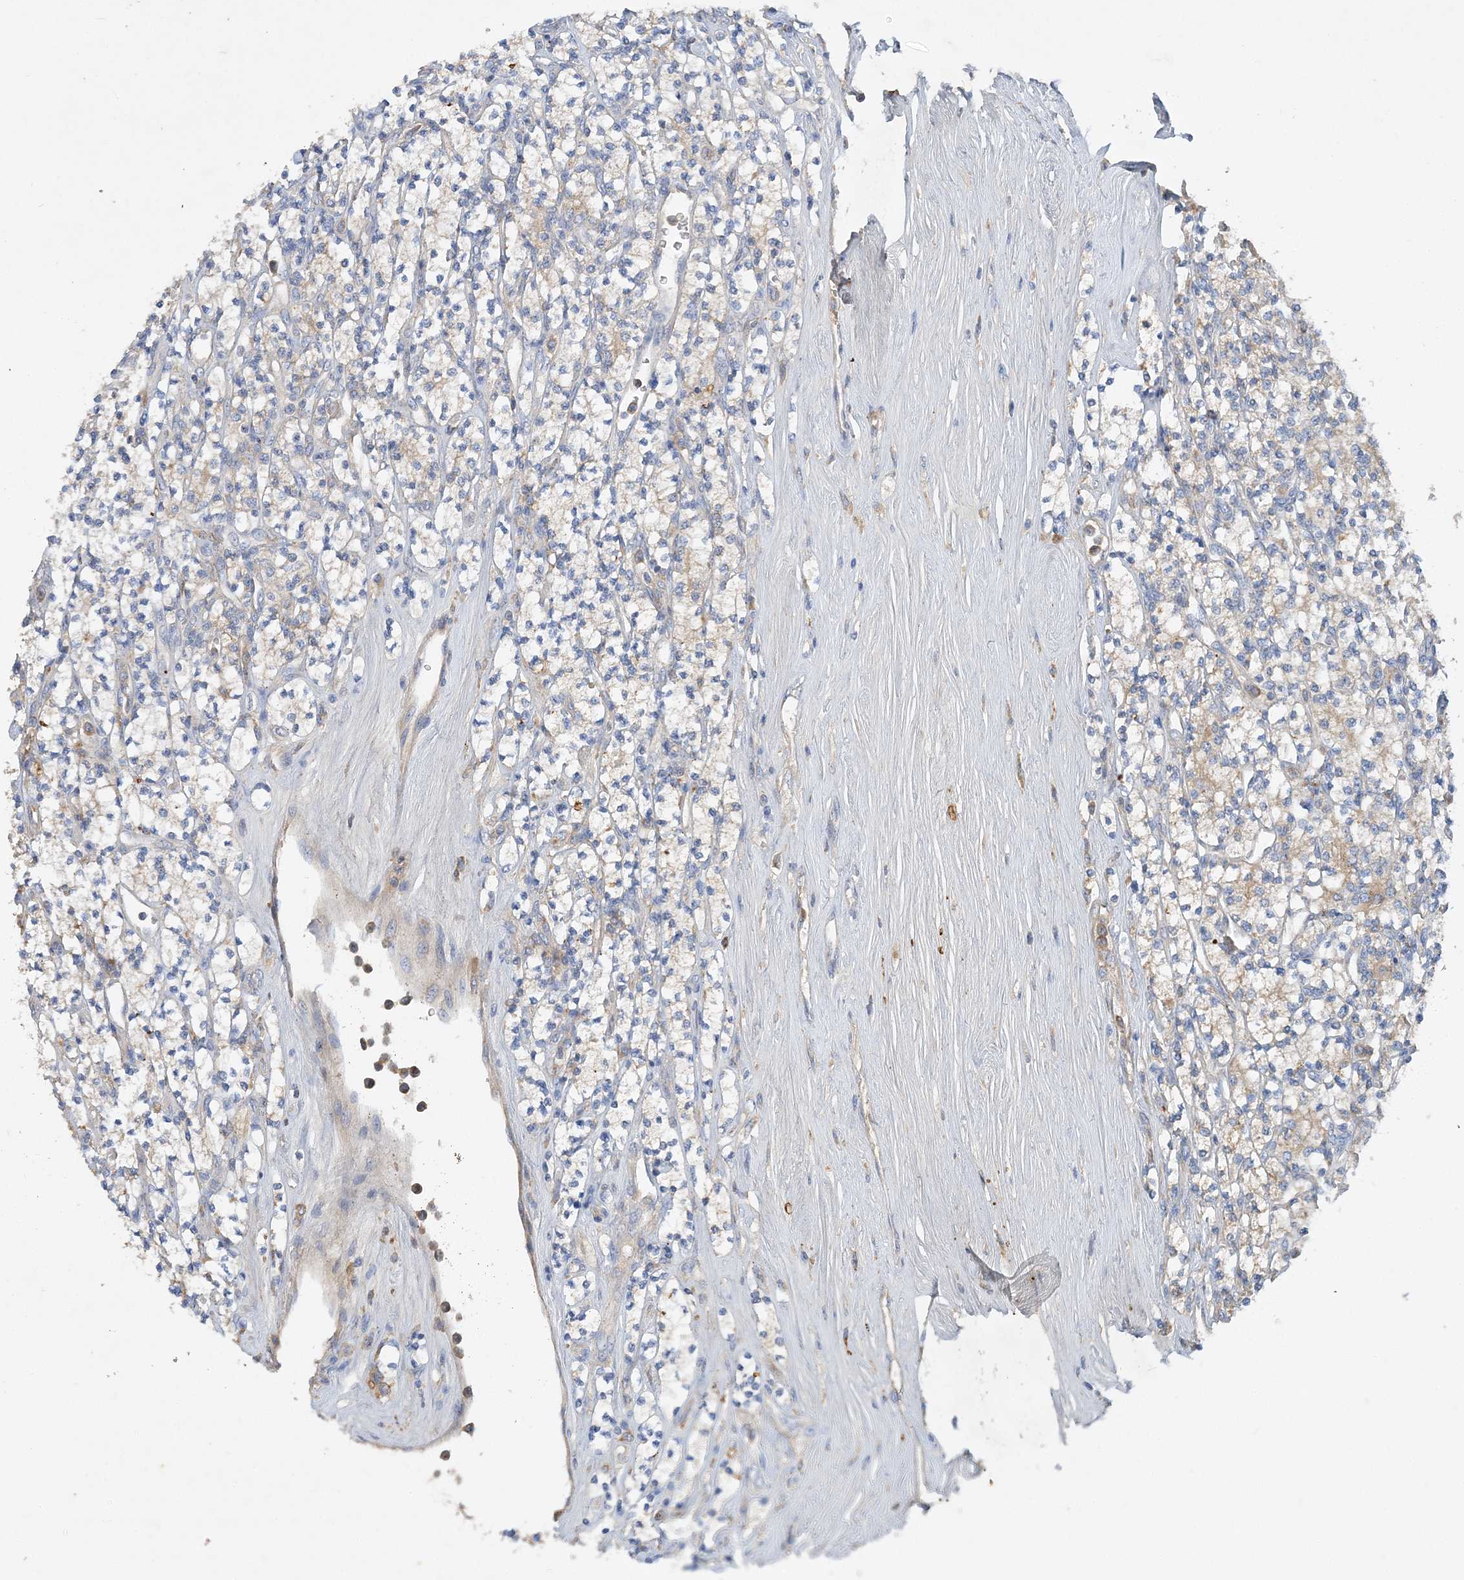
{"staining": {"intensity": "weak", "quantity": "<25%", "location": "cytoplasmic/membranous"}, "tissue": "renal cancer", "cell_type": "Tumor cells", "image_type": "cancer", "snomed": [{"axis": "morphology", "description": "Adenocarcinoma, NOS"}, {"axis": "topography", "description": "Kidney"}], "caption": "Tumor cells show no significant positivity in renal adenocarcinoma.", "gene": "GRINA", "patient": {"sex": "male", "age": 77}}